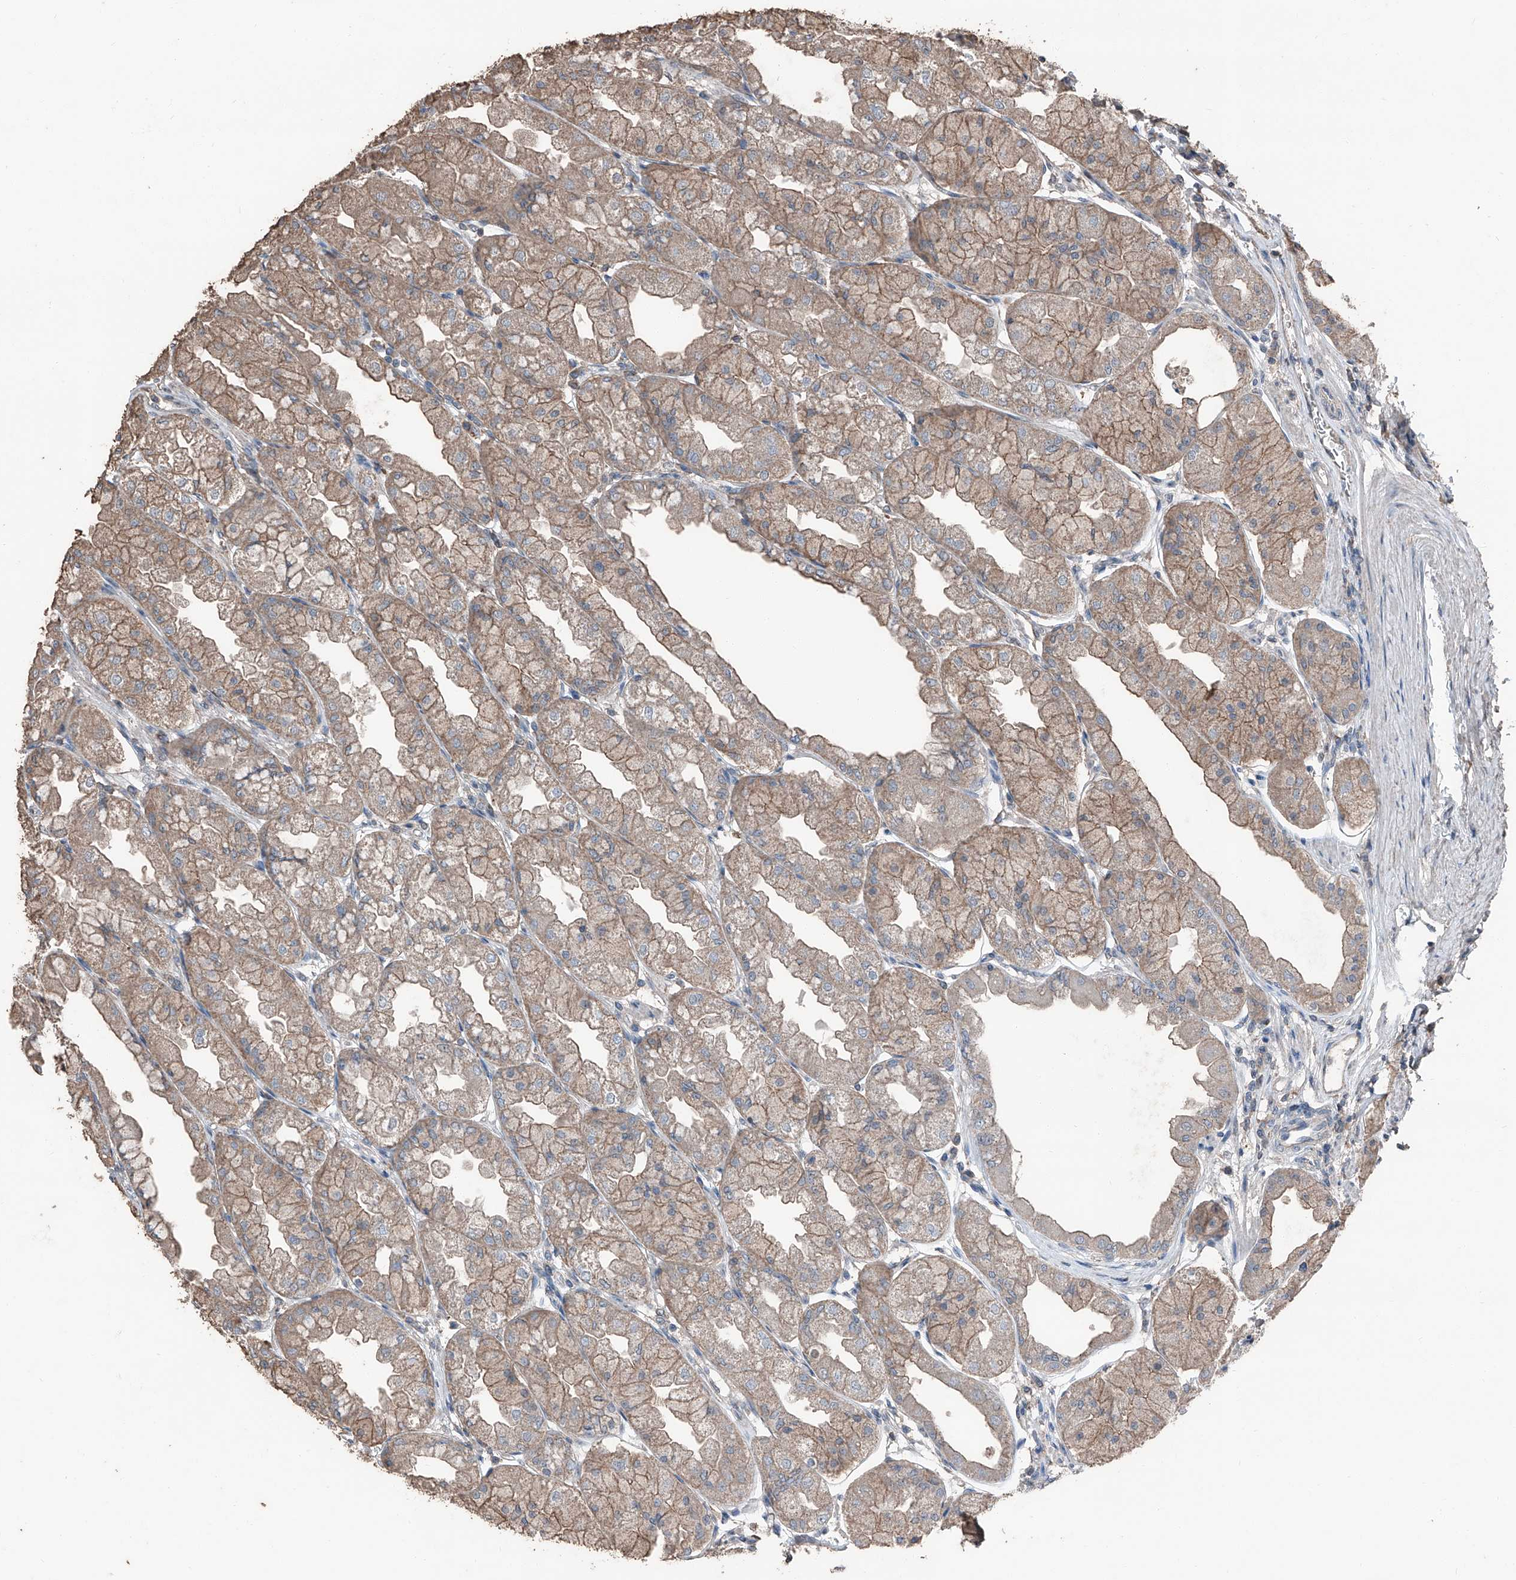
{"staining": {"intensity": "moderate", "quantity": ">75%", "location": "cytoplasmic/membranous"}, "tissue": "stomach", "cell_type": "Glandular cells", "image_type": "normal", "snomed": [{"axis": "morphology", "description": "Normal tissue, NOS"}, {"axis": "topography", "description": "Stomach, upper"}], "caption": "This is a histology image of IHC staining of unremarkable stomach, which shows moderate staining in the cytoplasmic/membranous of glandular cells.", "gene": "MAMLD1", "patient": {"sex": "male", "age": 47}}